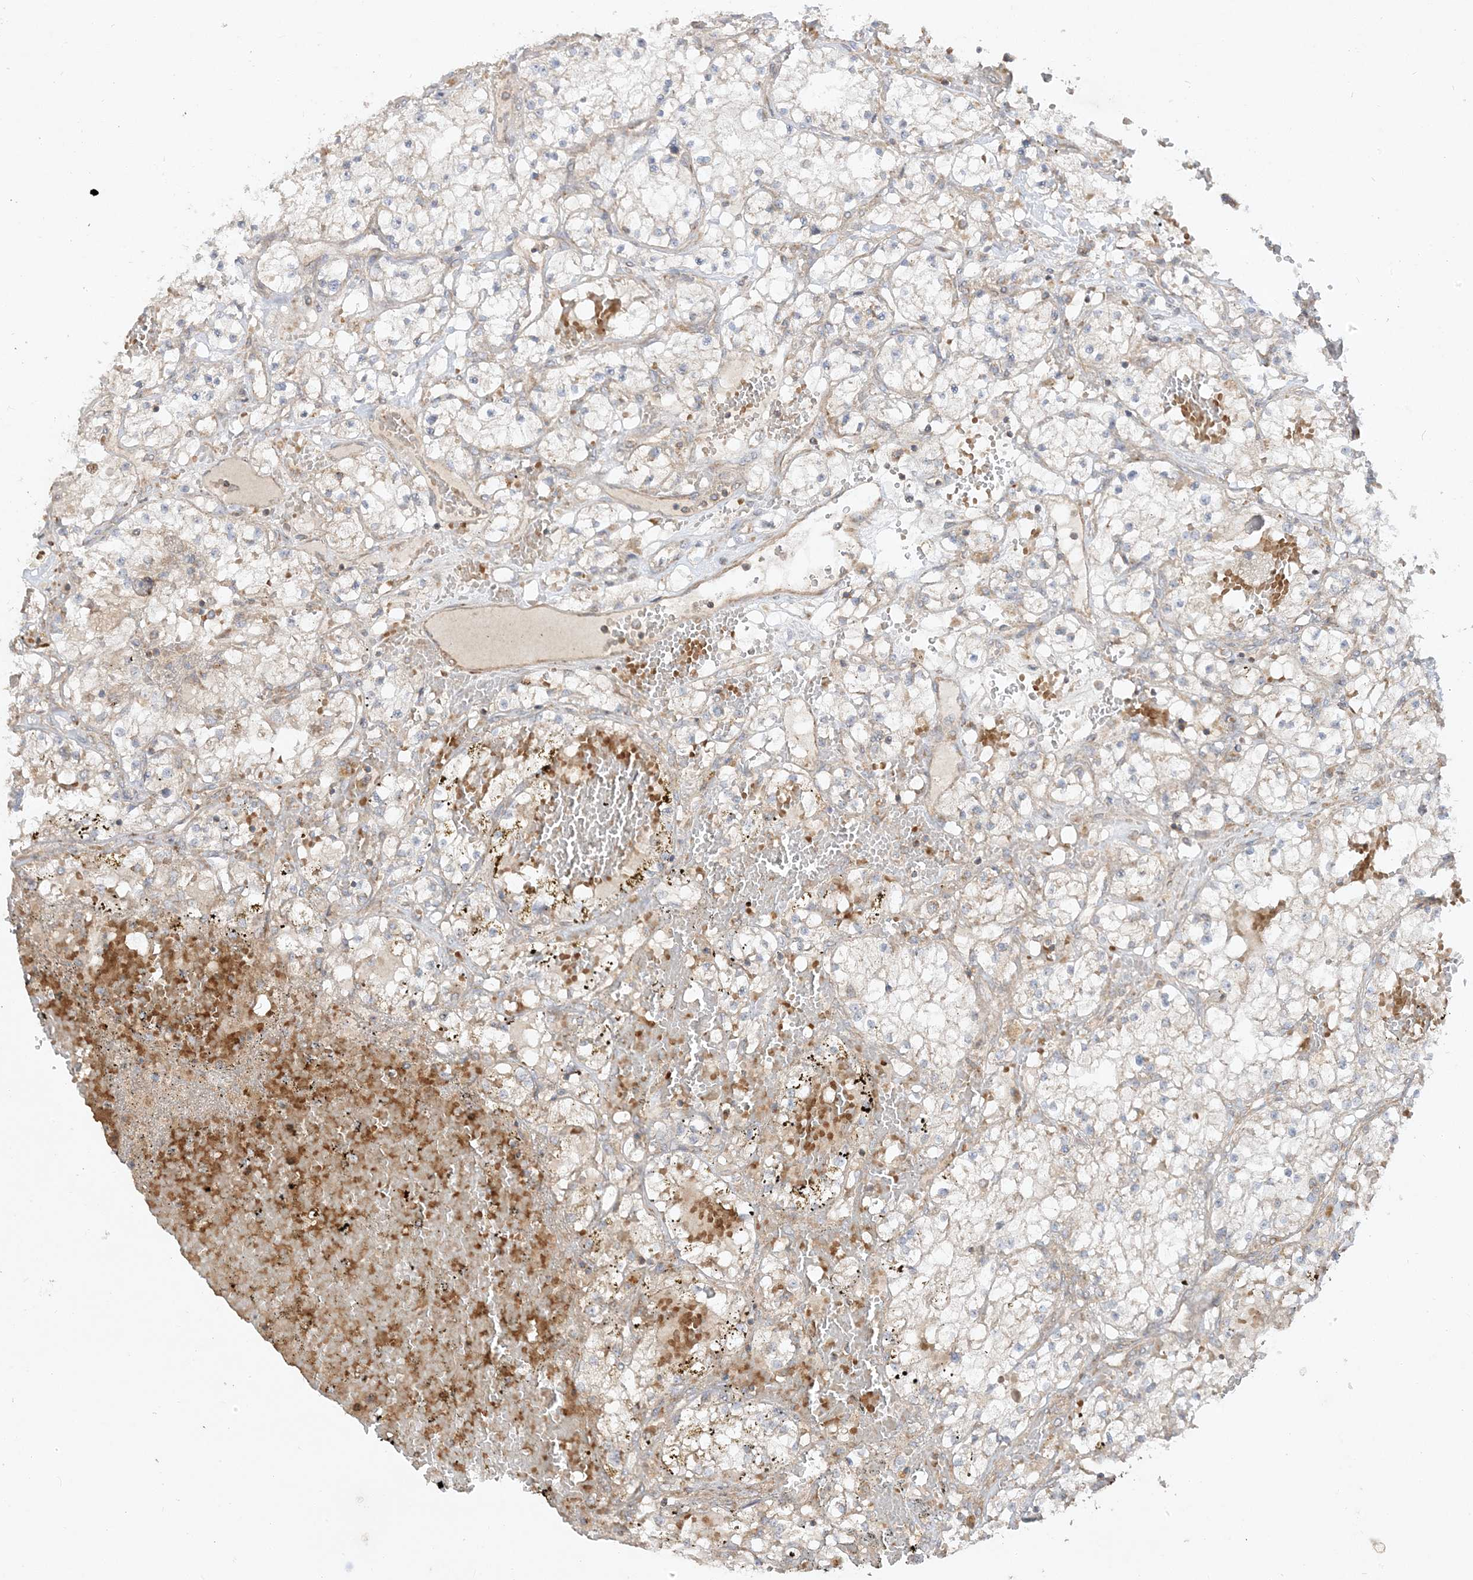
{"staining": {"intensity": "weak", "quantity": "<25%", "location": "cytoplasmic/membranous"}, "tissue": "renal cancer", "cell_type": "Tumor cells", "image_type": "cancer", "snomed": [{"axis": "morphology", "description": "Normal tissue, NOS"}, {"axis": "morphology", "description": "Adenocarcinoma, NOS"}, {"axis": "topography", "description": "Kidney"}], "caption": "The immunohistochemistry histopathology image has no significant staining in tumor cells of renal cancer tissue.", "gene": "AARS2", "patient": {"sex": "male", "age": 68}}